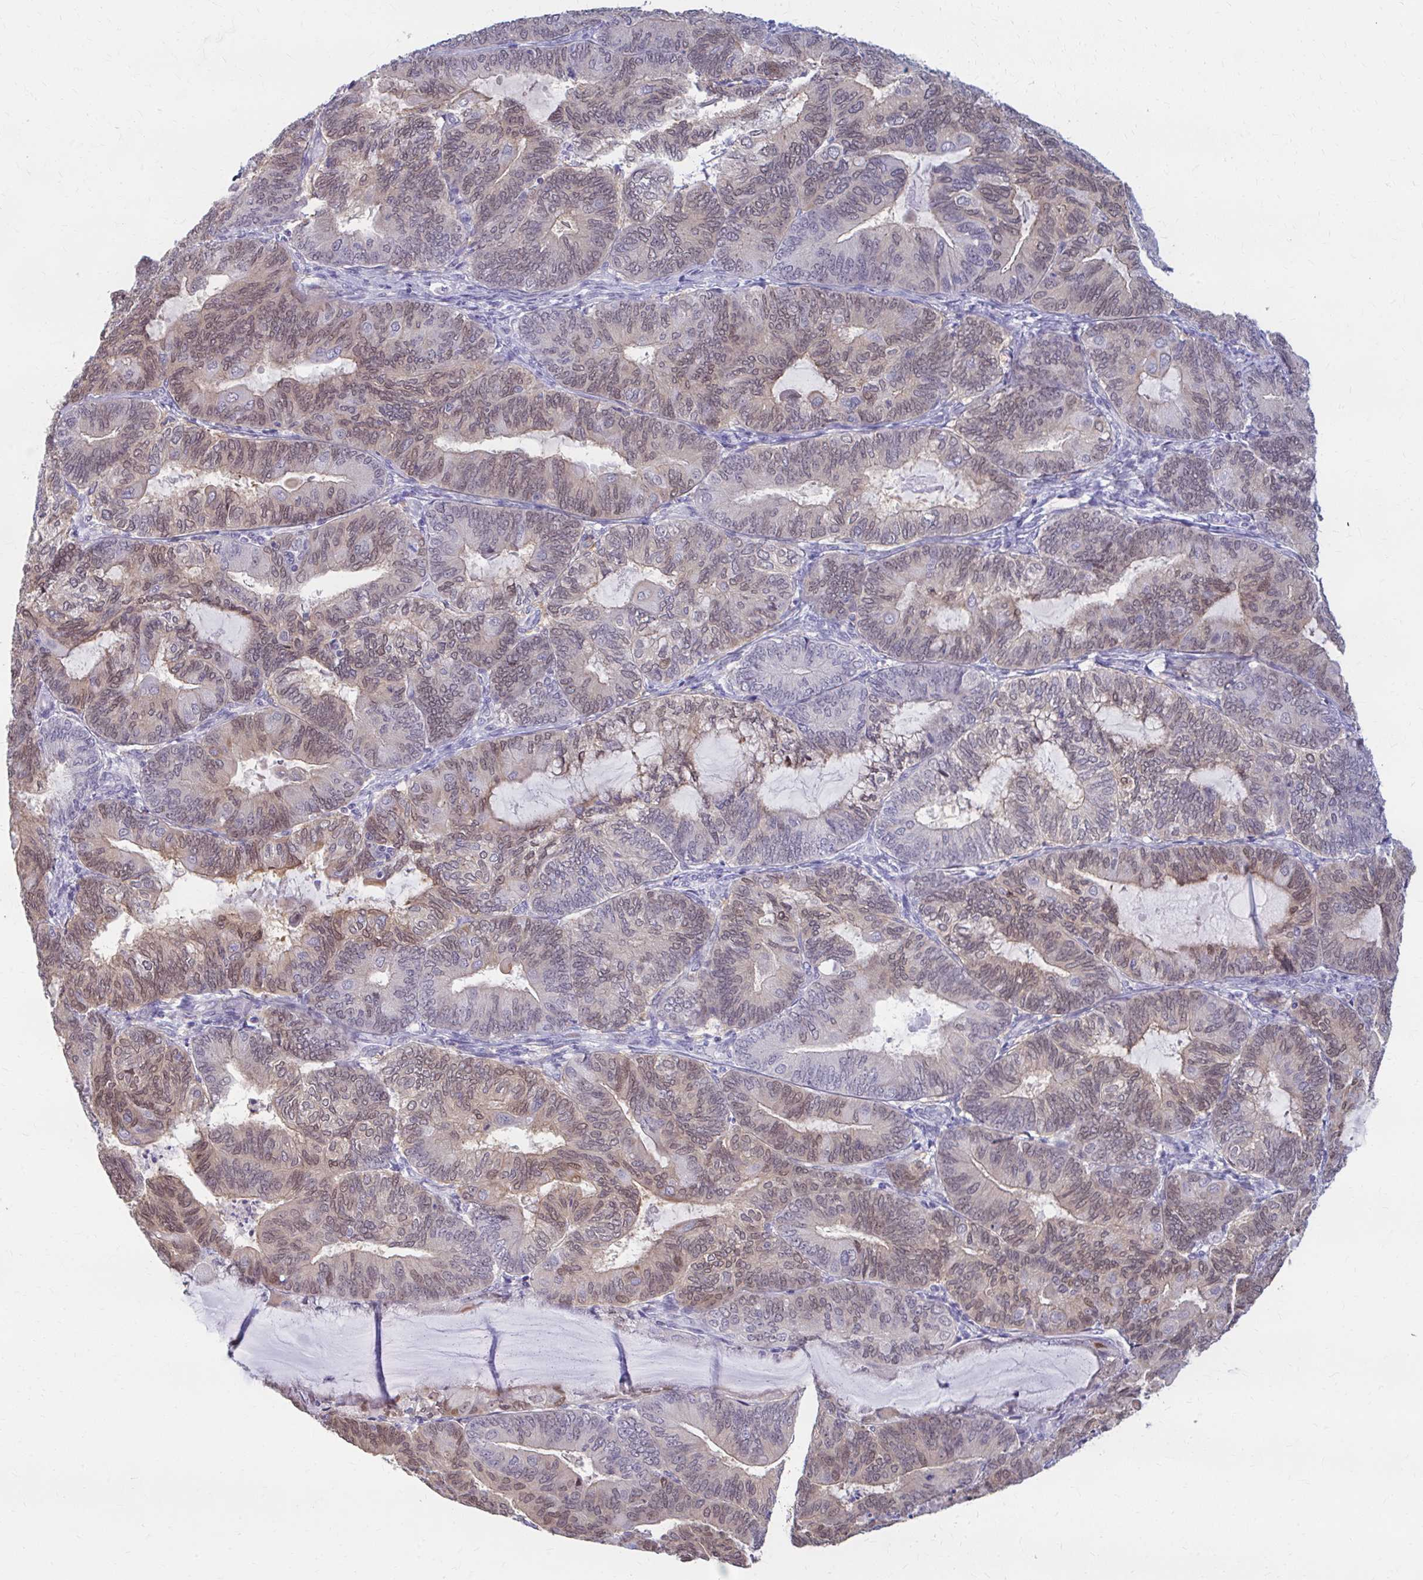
{"staining": {"intensity": "weak", "quantity": "25%-75%", "location": "nuclear"}, "tissue": "endometrial cancer", "cell_type": "Tumor cells", "image_type": "cancer", "snomed": [{"axis": "morphology", "description": "Adenocarcinoma, NOS"}, {"axis": "topography", "description": "Endometrium"}], "caption": "Immunohistochemistry histopathology image of adenocarcinoma (endometrial) stained for a protein (brown), which exhibits low levels of weak nuclear staining in approximately 25%-75% of tumor cells.", "gene": "RGS16", "patient": {"sex": "female", "age": 81}}